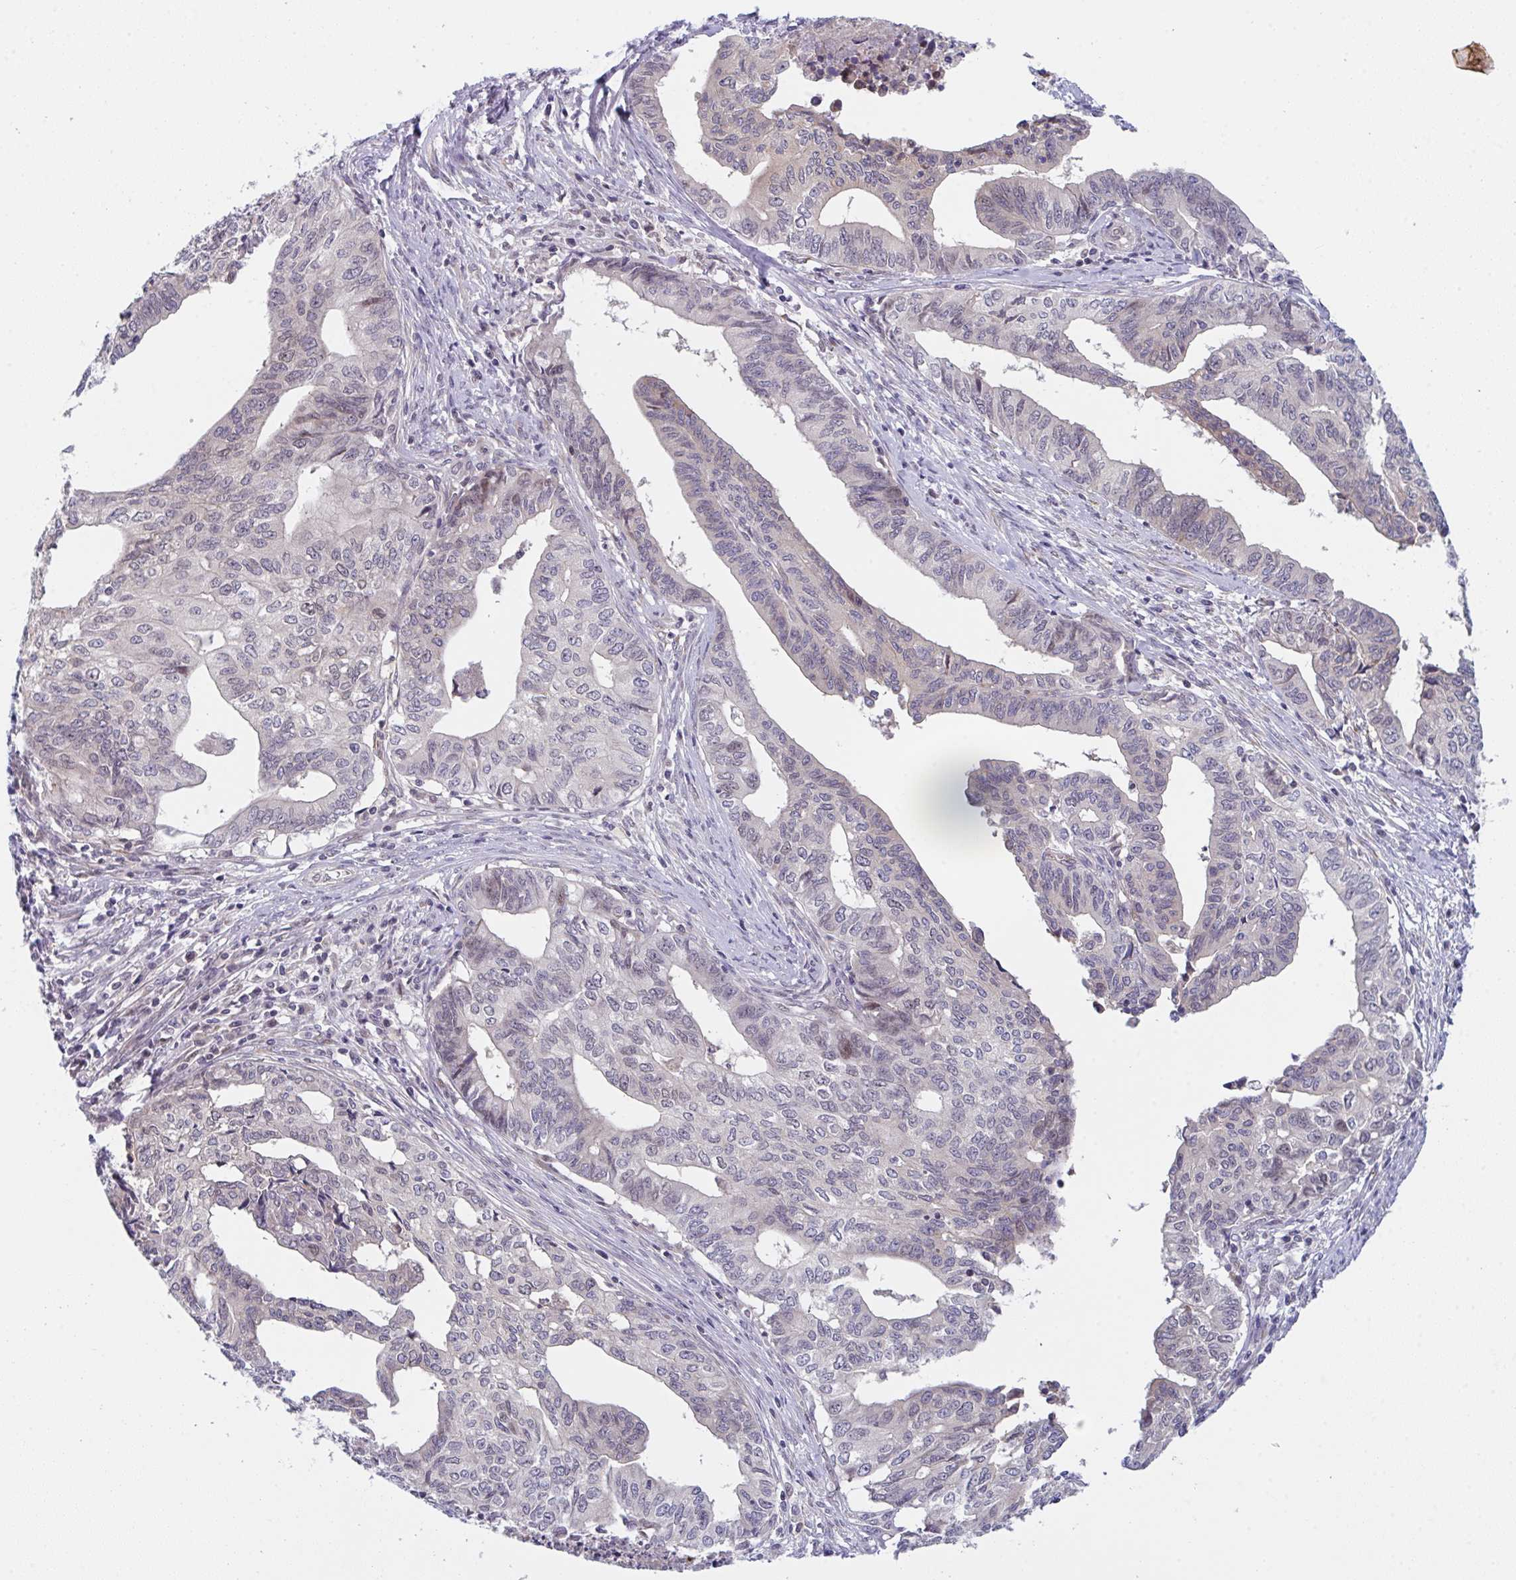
{"staining": {"intensity": "moderate", "quantity": "<25%", "location": "cytoplasmic/membranous,nuclear"}, "tissue": "endometrial cancer", "cell_type": "Tumor cells", "image_type": "cancer", "snomed": [{"axis": "morphology", "description": "Adenocarcinoma, NOS"}, {"axis": "topography", "description": "Endometrium"}], "caption": "Immunohistochemistry (IHC) histopathology image of neoplastic tissue: endometrial adenocarcinoma stained using immunohistochemistry shows low levels of moderate protein expression localized specifically in the cytoplasmic/membranous and nuclear of tumor cells, appearing as a cytoplasmic/membranous and nuclear brown color.", "gene": "RBM18", "patient": {"sex": "female", "age": 65}}